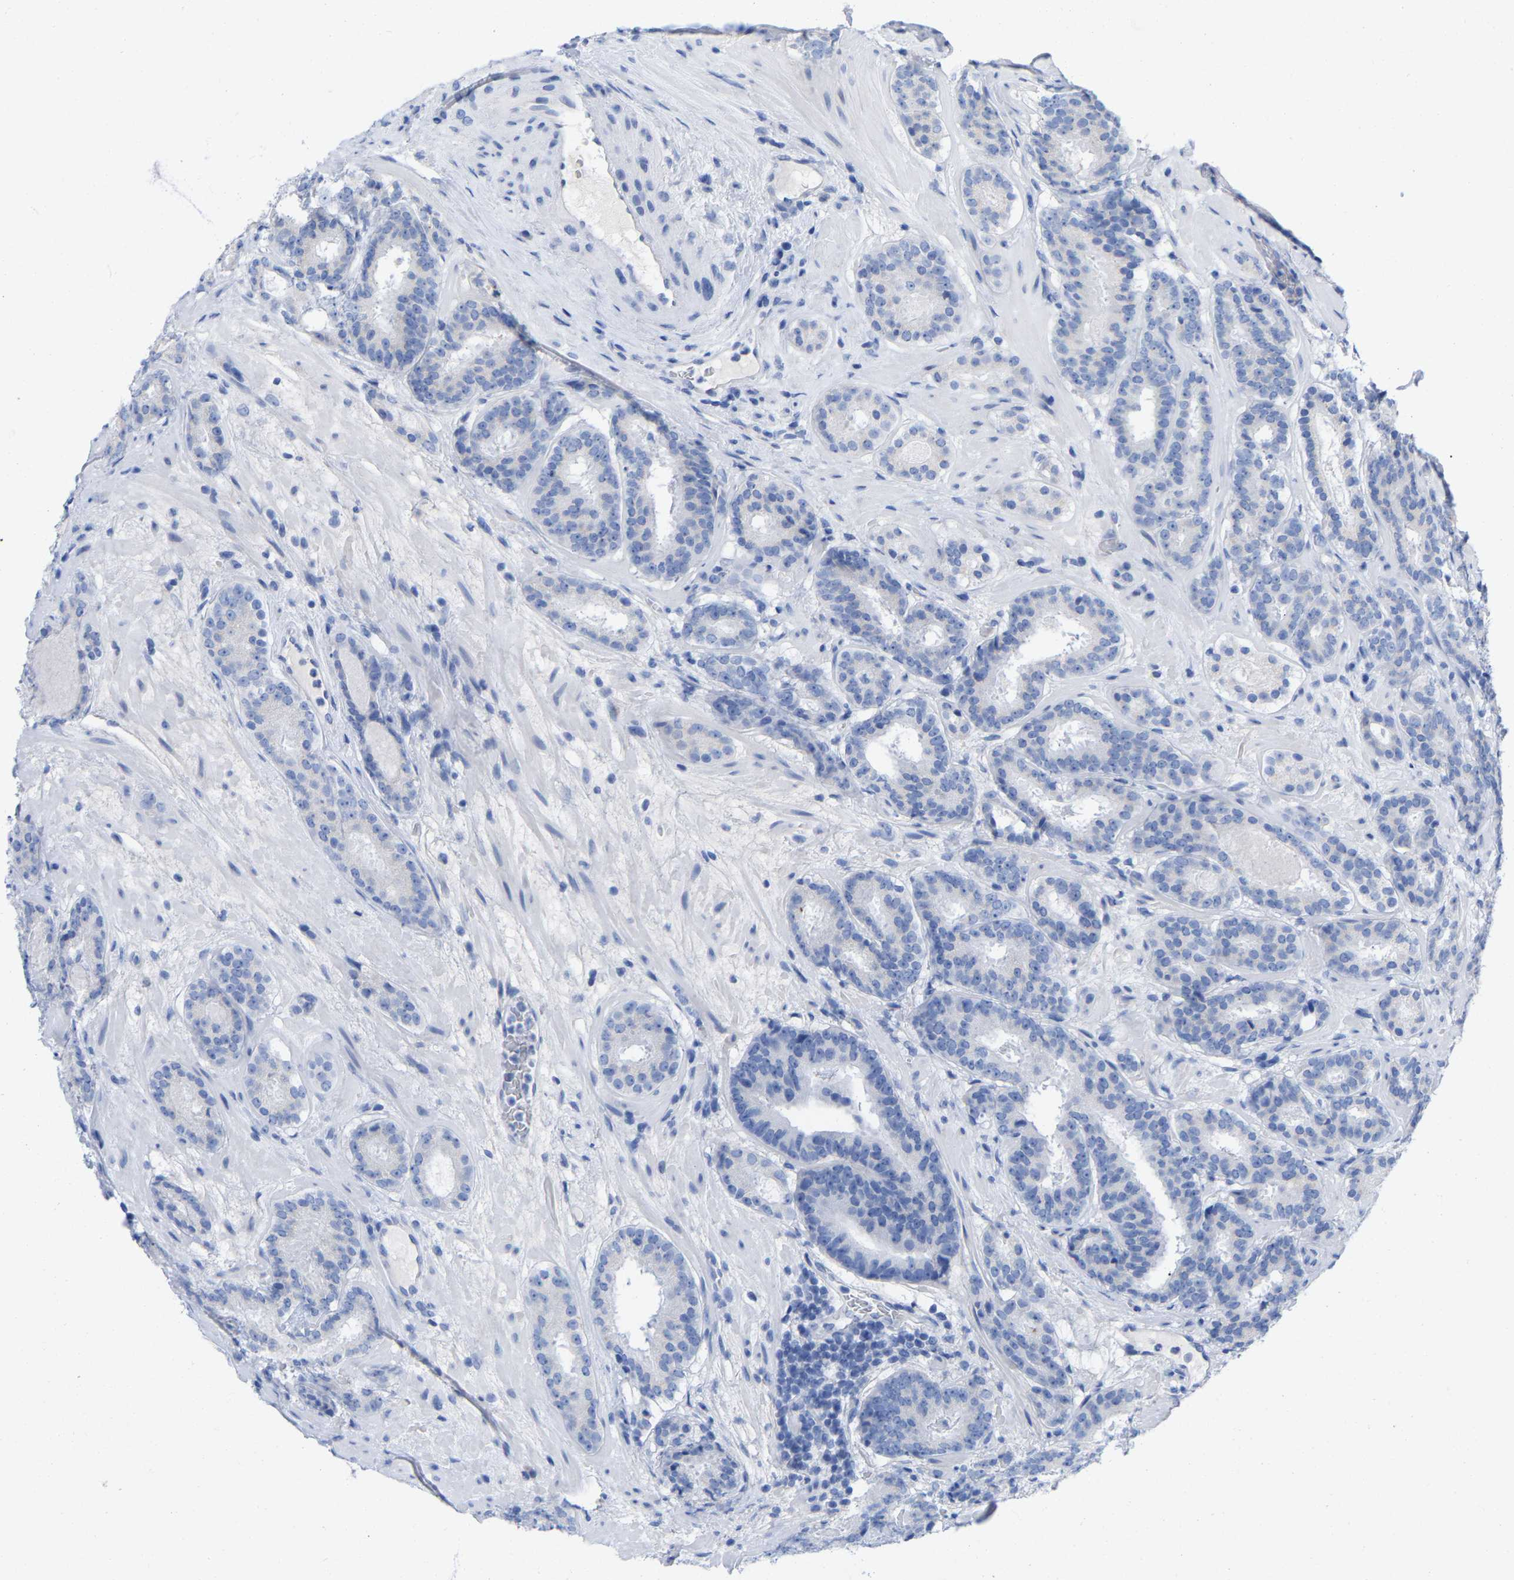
{"staining": {"intensity": "negative", "quantity": "none", "location": "none"}, "tissue": "prostate cancer", "cell_type": "Tumor cells", "image_type": "cancer", "snomed": [{"axis": "morphology", "description": "Adenocarcinoma, Low grade"}, {"axis": "topography", "description": "Prostate"}], "caption": "Immunohistochemistry (IHC) of prostate cancer displays no expression in tumor cells. (Brightfield microscopy of DAB (3,3'-diaminobenzidine) immunohistochemistry at high magnification).", "gene": "HAPLN1", "patient": {"sex": "male", "age": 69}}